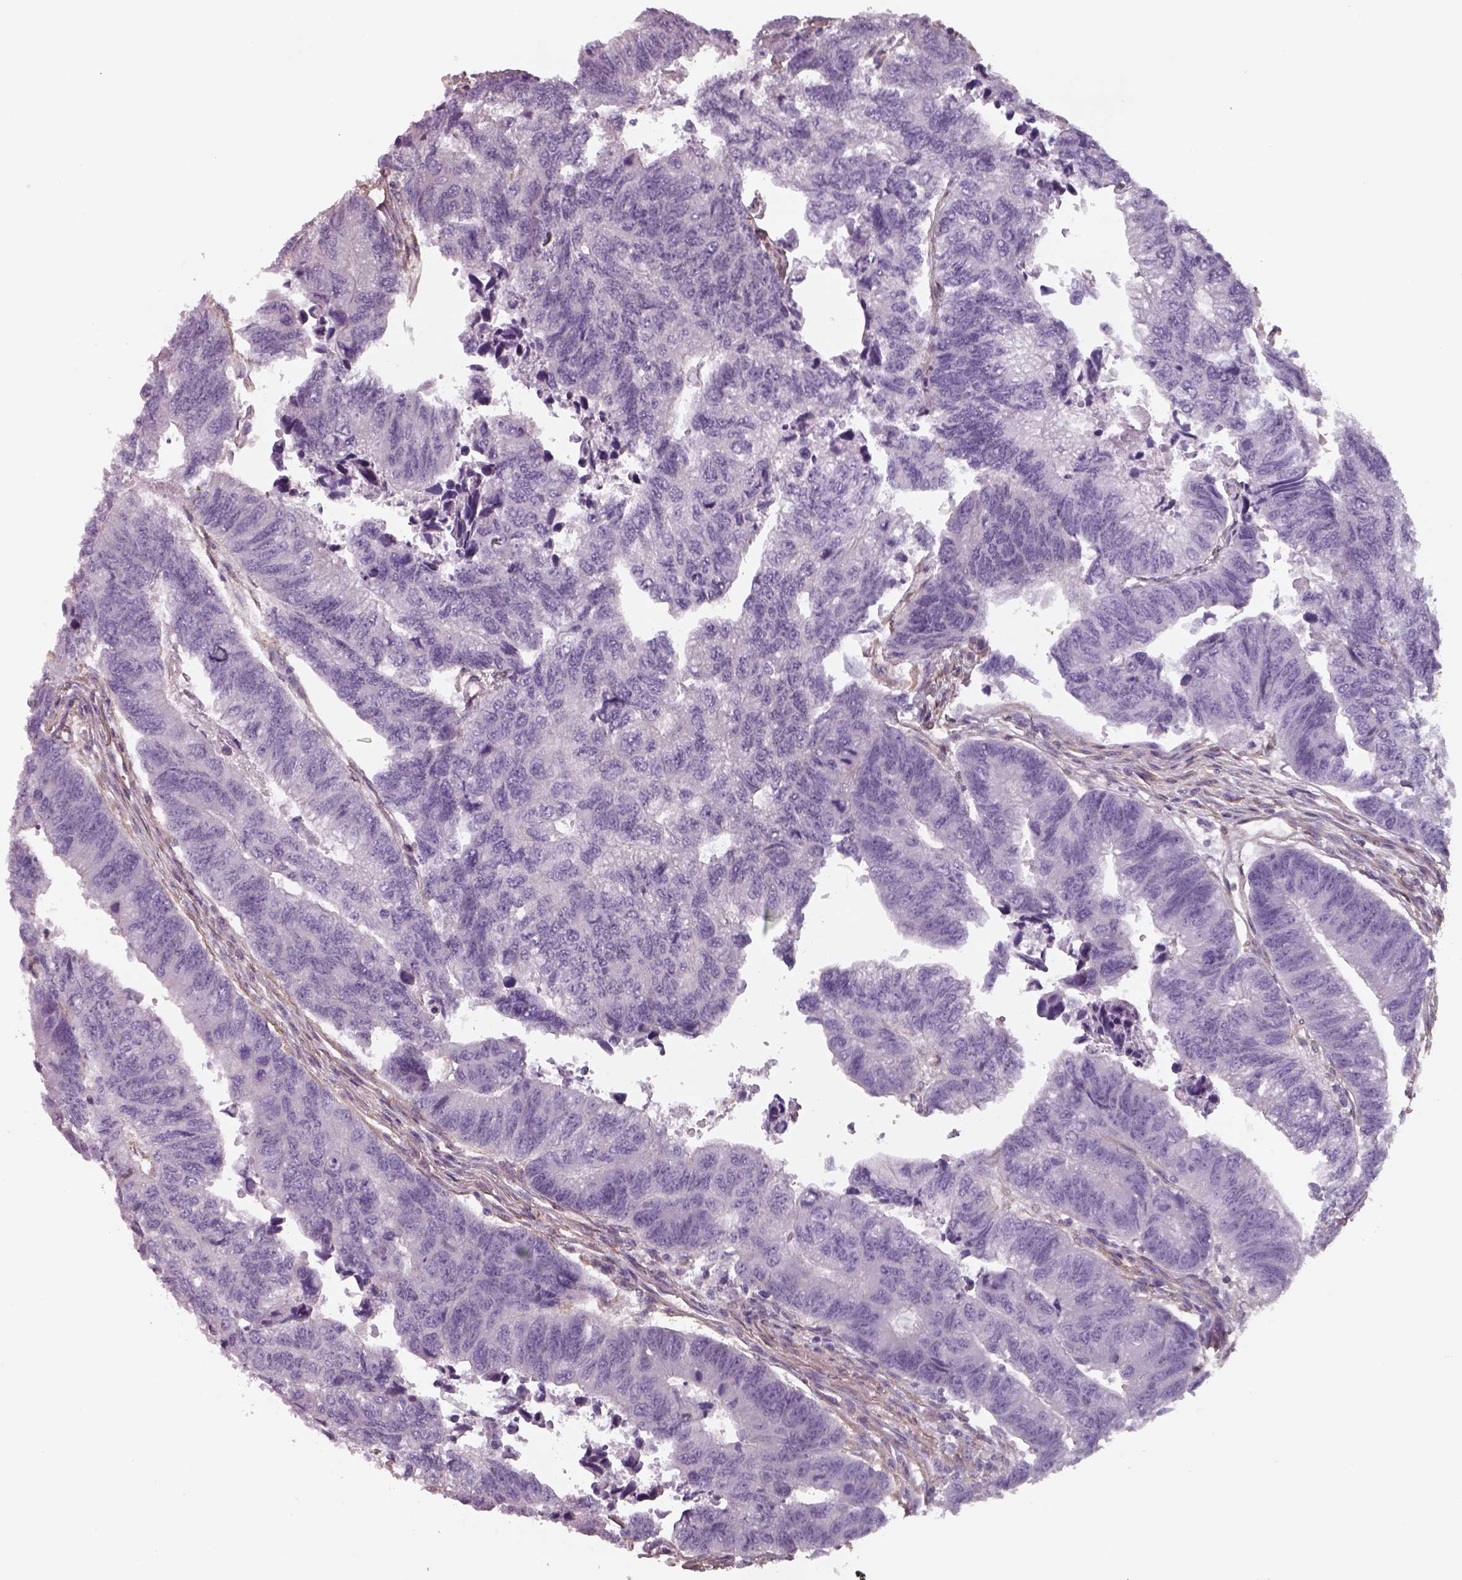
{"staining": {"intensity": "negative", "quantity": "none", "location": "none"}, "tissue": "colorectal cancer", "cell_type": "Tumor cells", "image_type": "cancer", "snomed": [{"axis": "morphology", "description": "Adenocarcinoma, NOS"}, {"axis": "topography", "description": "Colon"}], "caption": "High power microscopy photomicrograph of an immunohistochemistry image of adenocarcinoma (colorectal), revealing no significant positivity in tumor cells.", "gene": "ISYNA1", "patient": {"sex": "female", "age": 65}}